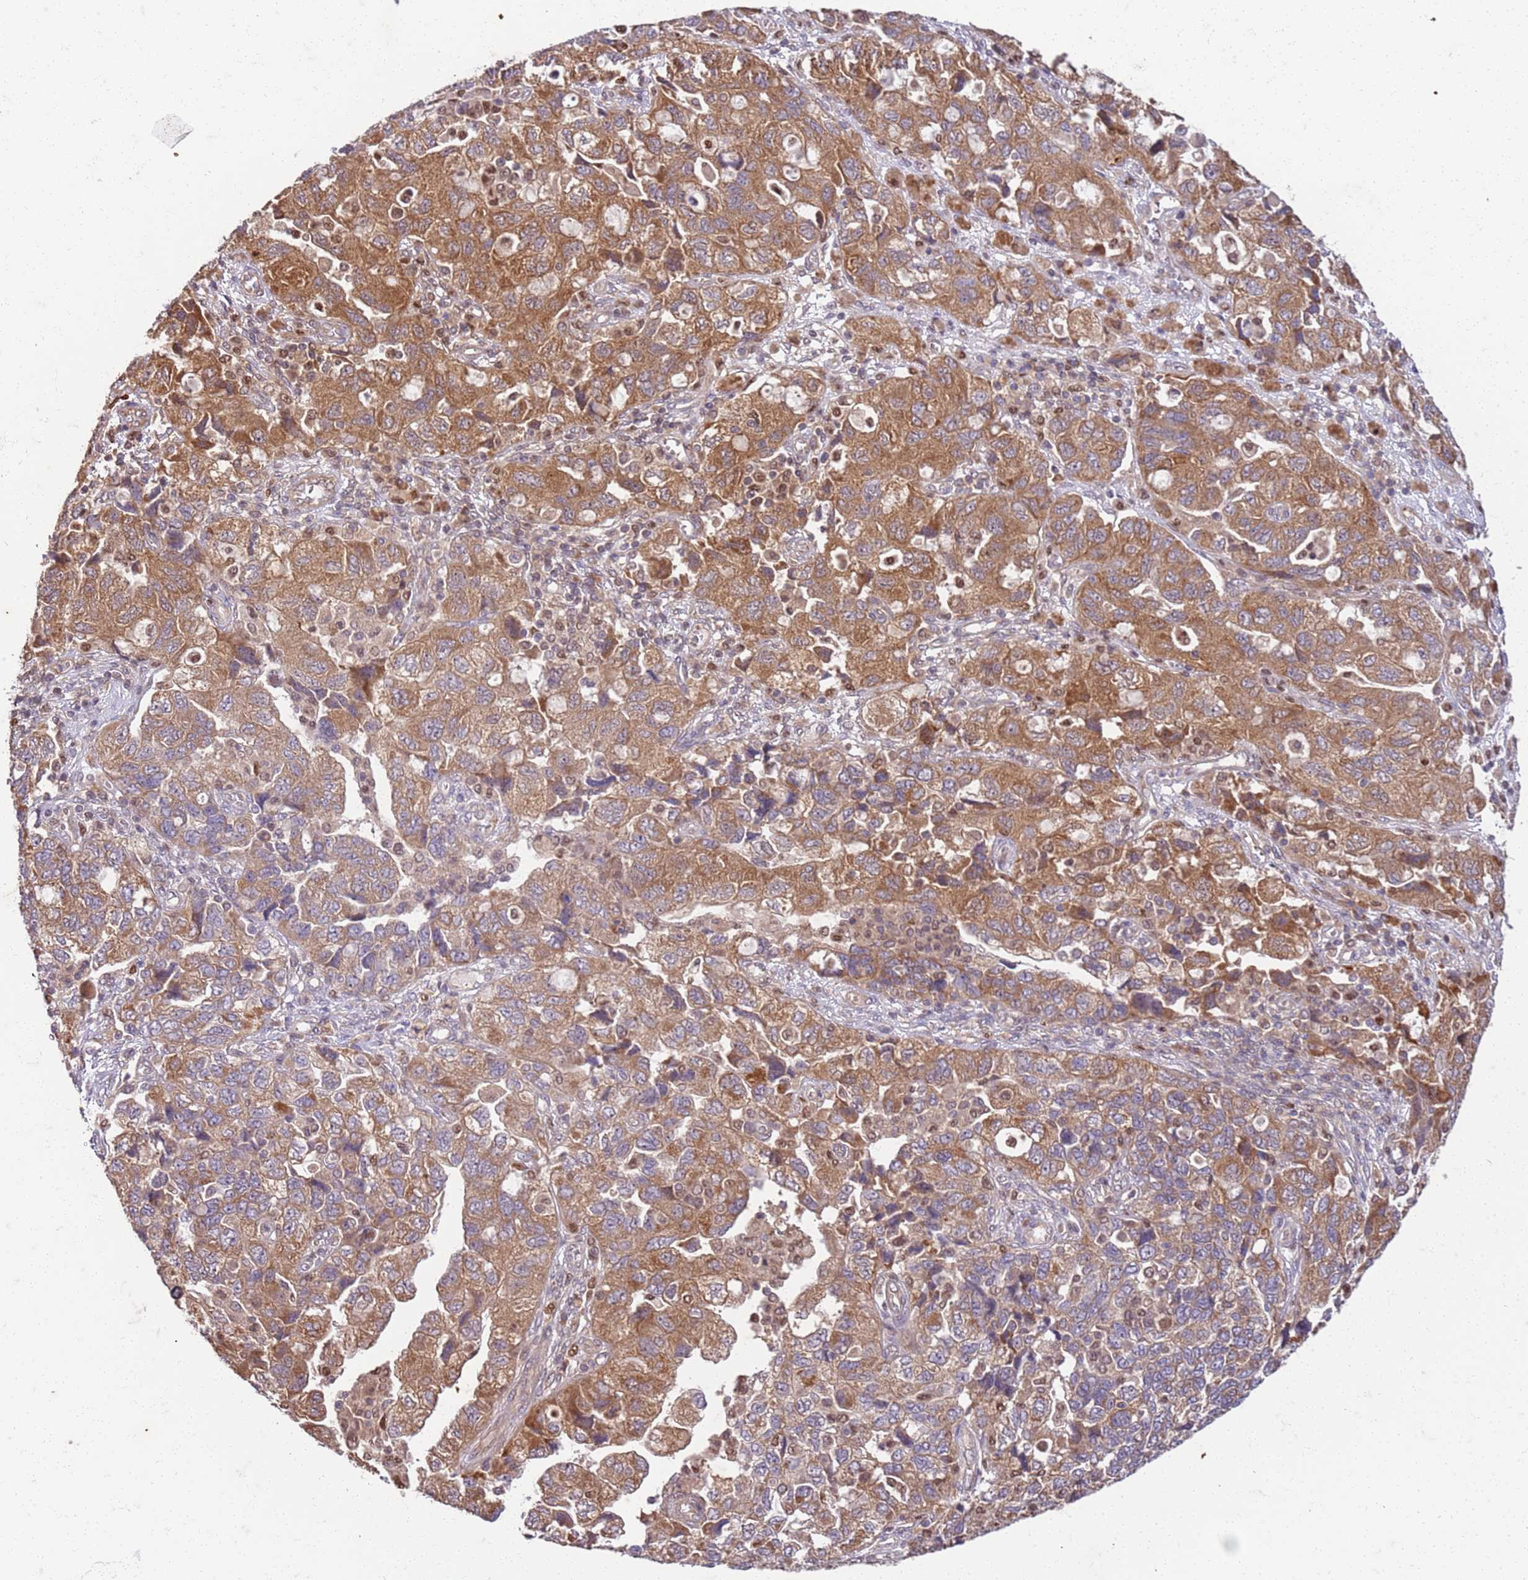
{"staining": {"intensity": "moderate", "quantity": ">75%", "location": "cytoplasmic/membranous"}, "tissue": "ovarian cancer", "cell_type": "Tumor cells", "image_type": "cancer", "snomed": [{"axis": "morphology", "description": "Carcinoma, NOS"}, {"axis": "morphology", "description": "Cystadenocarcinoma, serous, NOS"}, {"axis": "topography", "description": "Ovary"}], "caption": "A micrograph showing moderate cytoplasmic/membranous positivity in about >75% of tumor cells in ovarian cancer (carcinoma), as visualized by brown immunohistochemical staining.", "gene": "OSBP", "patient": {"sex": "female", "age": 69}}